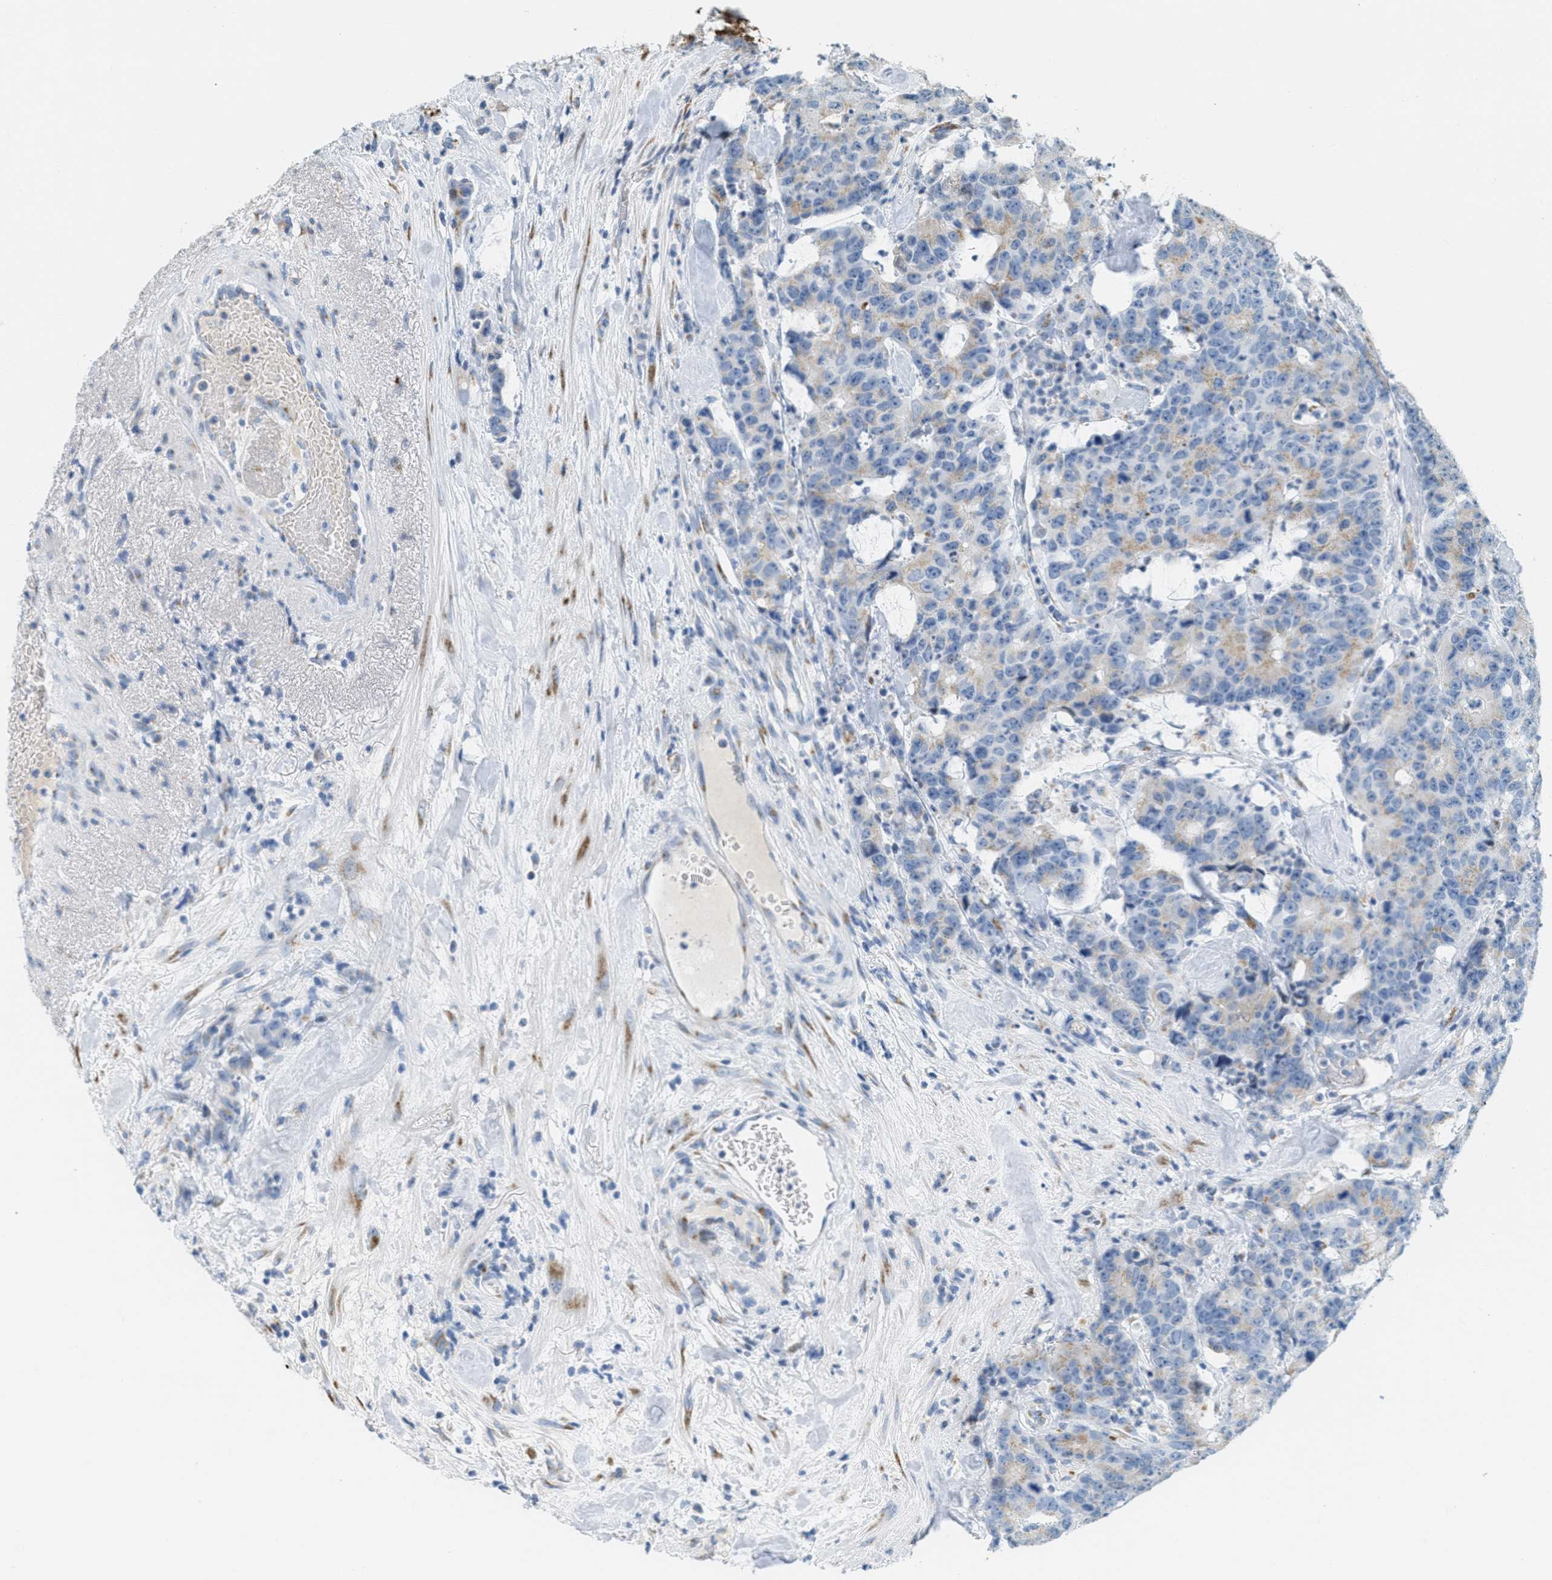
{"staining": {"intensity": "negative", "quantity": "none", "location": "none"}, "tissue": "colorectal cancer", "cell_type": "Tumor cells", "image_type": "cancer", "snomed": [{"axis": "morphology", "description": "Adenocarcinoma, NOS"}, {"axis": "topography", "description": "Colon"}], "caption": "Immunohistochemistry image of neoplastic tissue: colorectal adenocarcinoma stained with DAB exhibits no significant protein staining in tumor cells. (DAB (3,3'-diaminobenzidine) immunohistochemistry (IHC) with hematoxylin counter stain).", "gene": "ZFPL1", "patient": {"sex": "female", "age": 86}}